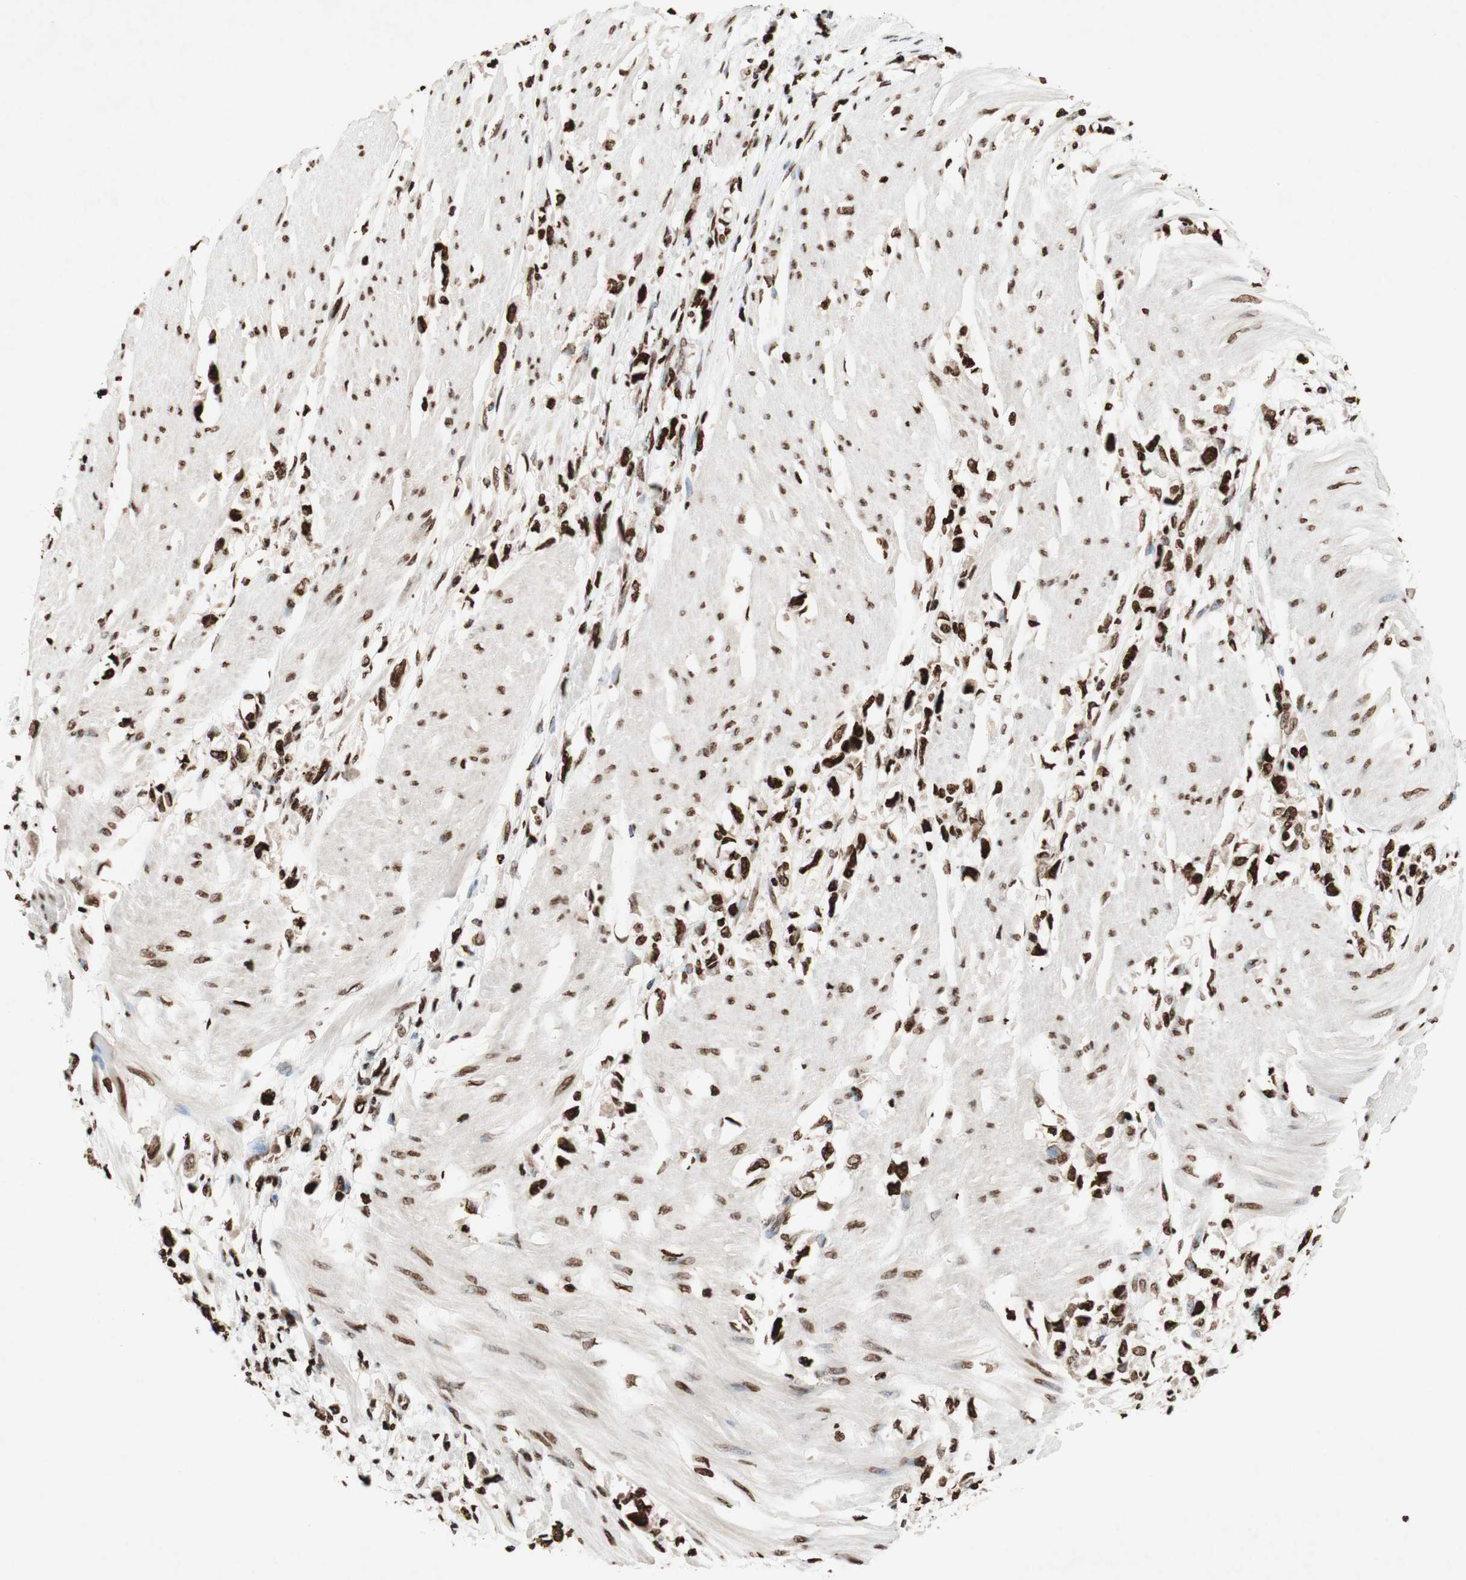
{"staining": {"intensity": "strong", "quantity": ">75%", "location": "nuclear"}, "tissue": "stomach cancer", "cell_type": "Tumor cells", "image_type": "cancer", "snomed": [{"axis": "morphology", "description": "Adenocarcinoma, NOS"}, {"axis": "topography", "description": "Stomach"}], "caption": "About >75% of tumor cells in stomach cancer reveal strong nuclear protein positivity as visualized by brown immunohistochemical staining.", "gene": "NCOA3", "patient": {"sex": "female", "age": 59}}